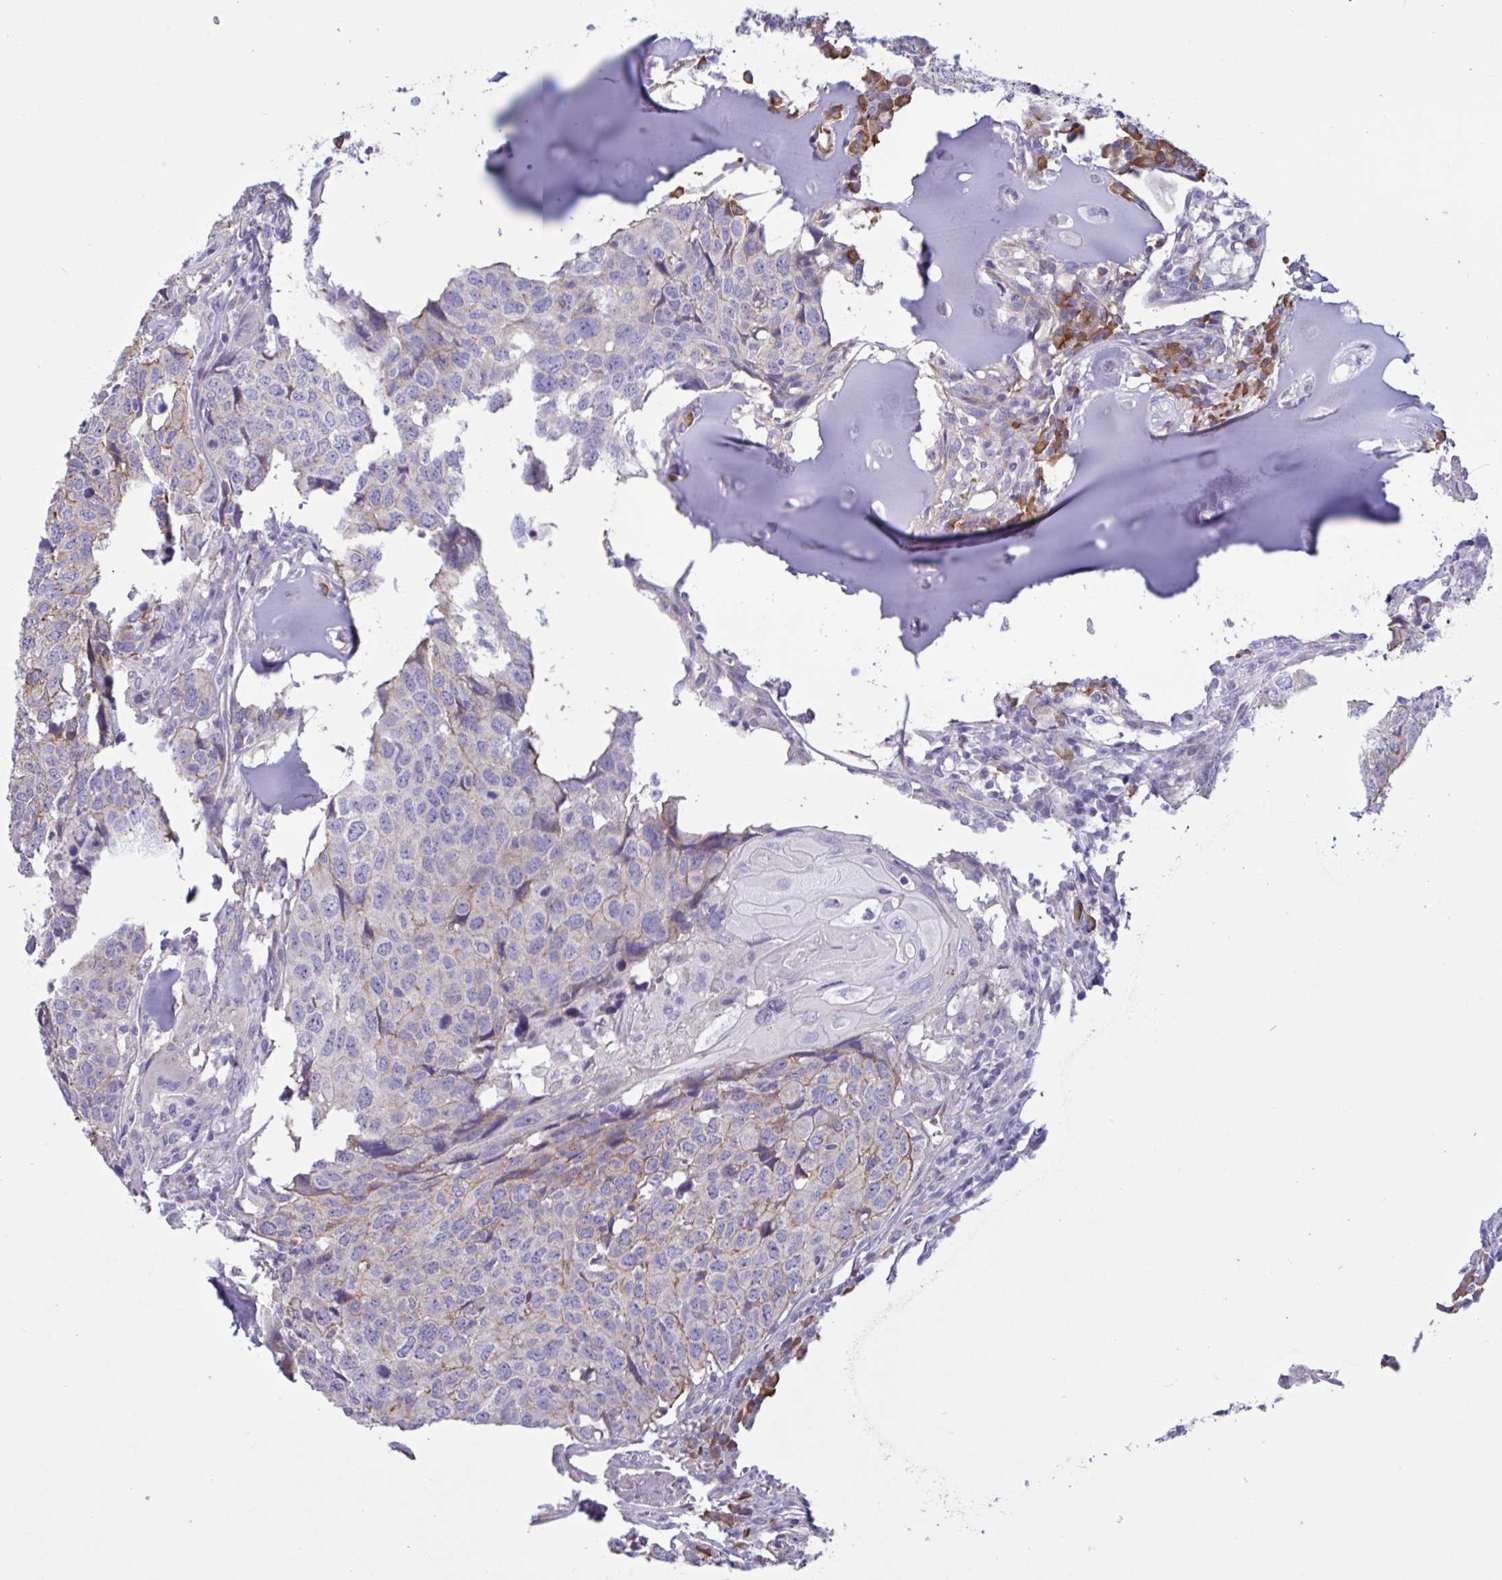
{"staining": {"intensity": "weak", "quantity": "<25%", "location": "cytoplasmic/membranous"}, "tissue": "head and neck cancer", "cell_type": "Tumor cells", "image_type": "cancer", "snomed": [{"axis": "morphology", "description": "Normal tissue, NOS"}, {"axis": "morphology", "description": "Squamous cell carcinoma, NOS"}, {"axis": "topography", "description": "Skeletal muscle"}, {"axis": "topography", "description": "Vascular tissue"}, {"axis": "topography", "description": "Peripheral nerve tissue"}, {"axis": "topography", "description": "Head-Neck"}], "caption": "Image shows no significant protein expression in tumor cells of head and neck cancer (squamous cell carcinoma). Brightfield microscopy of immunohistochemistry (IHC) stained with DAB (brown) and hematoxylin (blue), captured at high magnification.", "gene": "SLC66A1", "patient": {"sex": "male", "age": 66}}